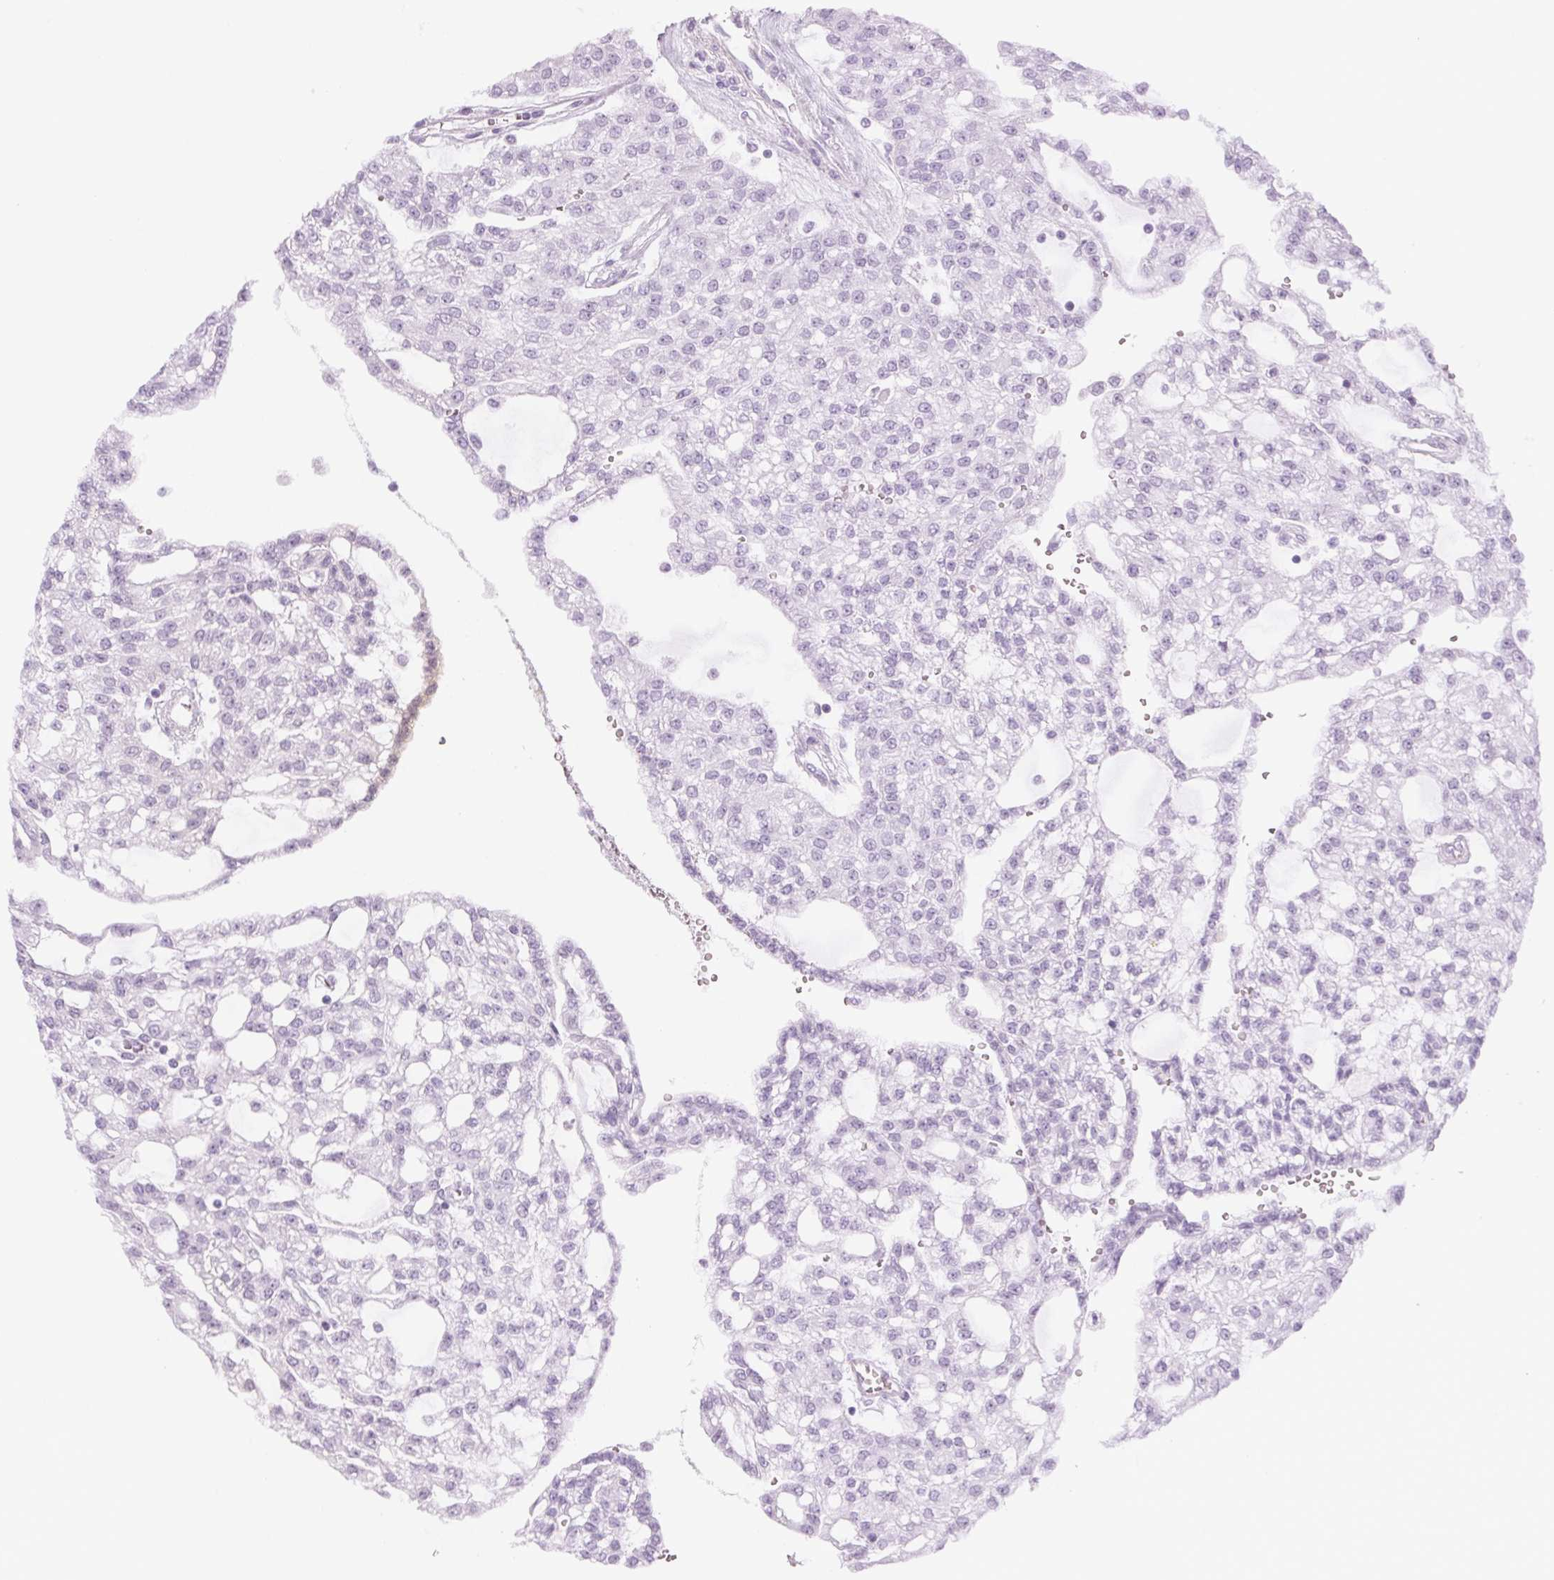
{"staining": {"intensity": "negative", "quantity": "none", "location": "none"}, "tissue": "renal cancer", "cell_type": "Tumor cells", "image_type": "cancer", "snomed": [{"axis": "morphology", "description": "Adenocarcinoma, NOS"}, {"axis": "topography", "description": "Kidney"}], "caption": "DAB (3,3'-diaminobenzidine) immunohistochemical staining of human renal cancer reveals no significant staining in tumor cells. (Immunohistochemistry, brightfield microscopy, high magnification).", "gene": "LTF", "patient": {"sex": "male", "age": 63}}